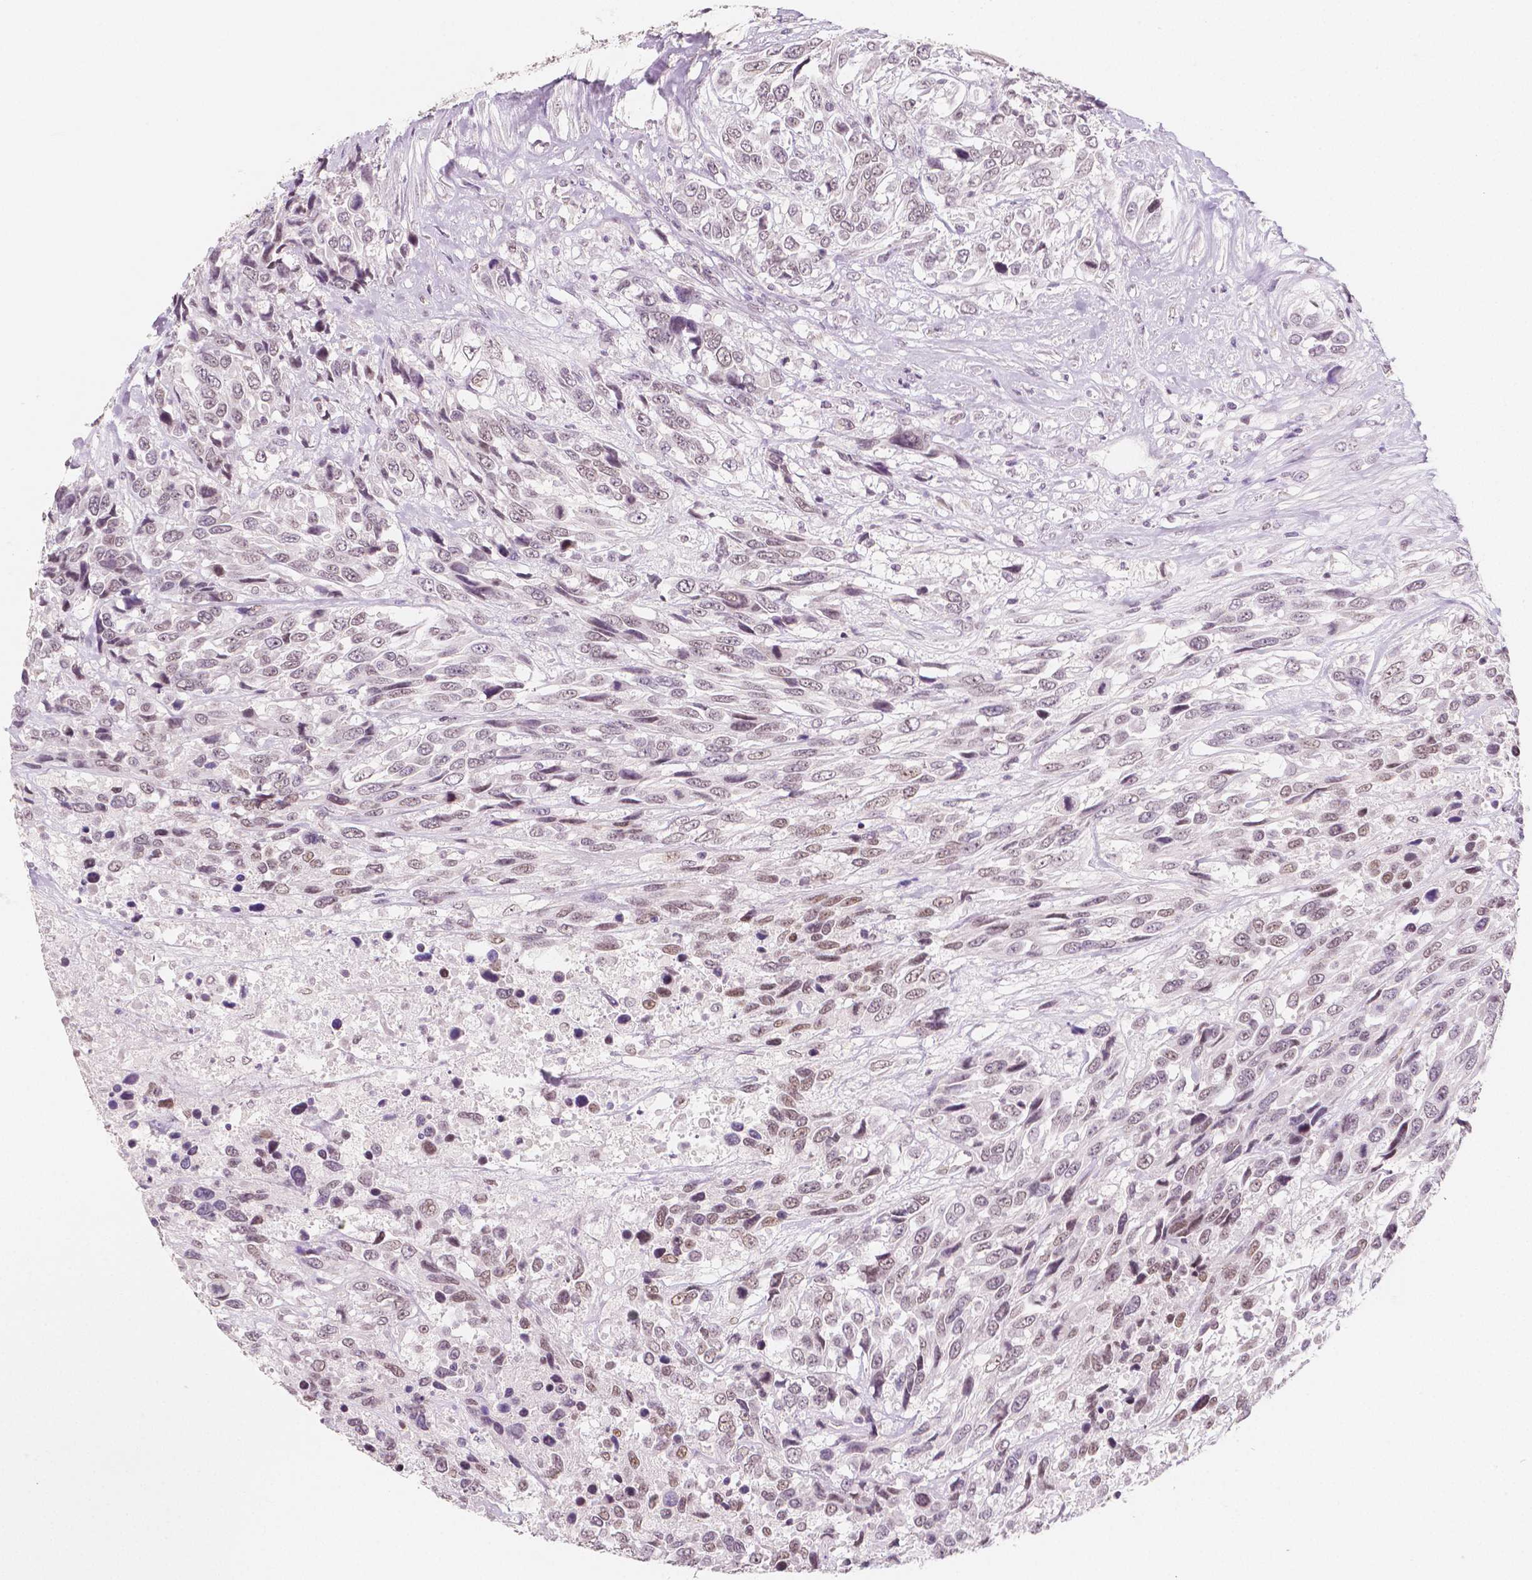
{"staining": {"intensity": "weak", "quantity": "25%-75%", "location": "nuclear"}, "tissue": "urothelial cancer", "cell_type": "Tumor cells", "image_type": "cancer", "snomed": [{"axis": "morphology", "description": "Urothelial carcinoma, High grade"}, {"axis": "topography", "description": "Urinary bladder"}], "caption": "Urothelial cancer tissue reveals weak nuclear expression in approximately 25%-75% of tumor cells, visualized by immunohistochemistry.", "gene": "KDM5B", "patient": {"sex": "female", "age": 70}}